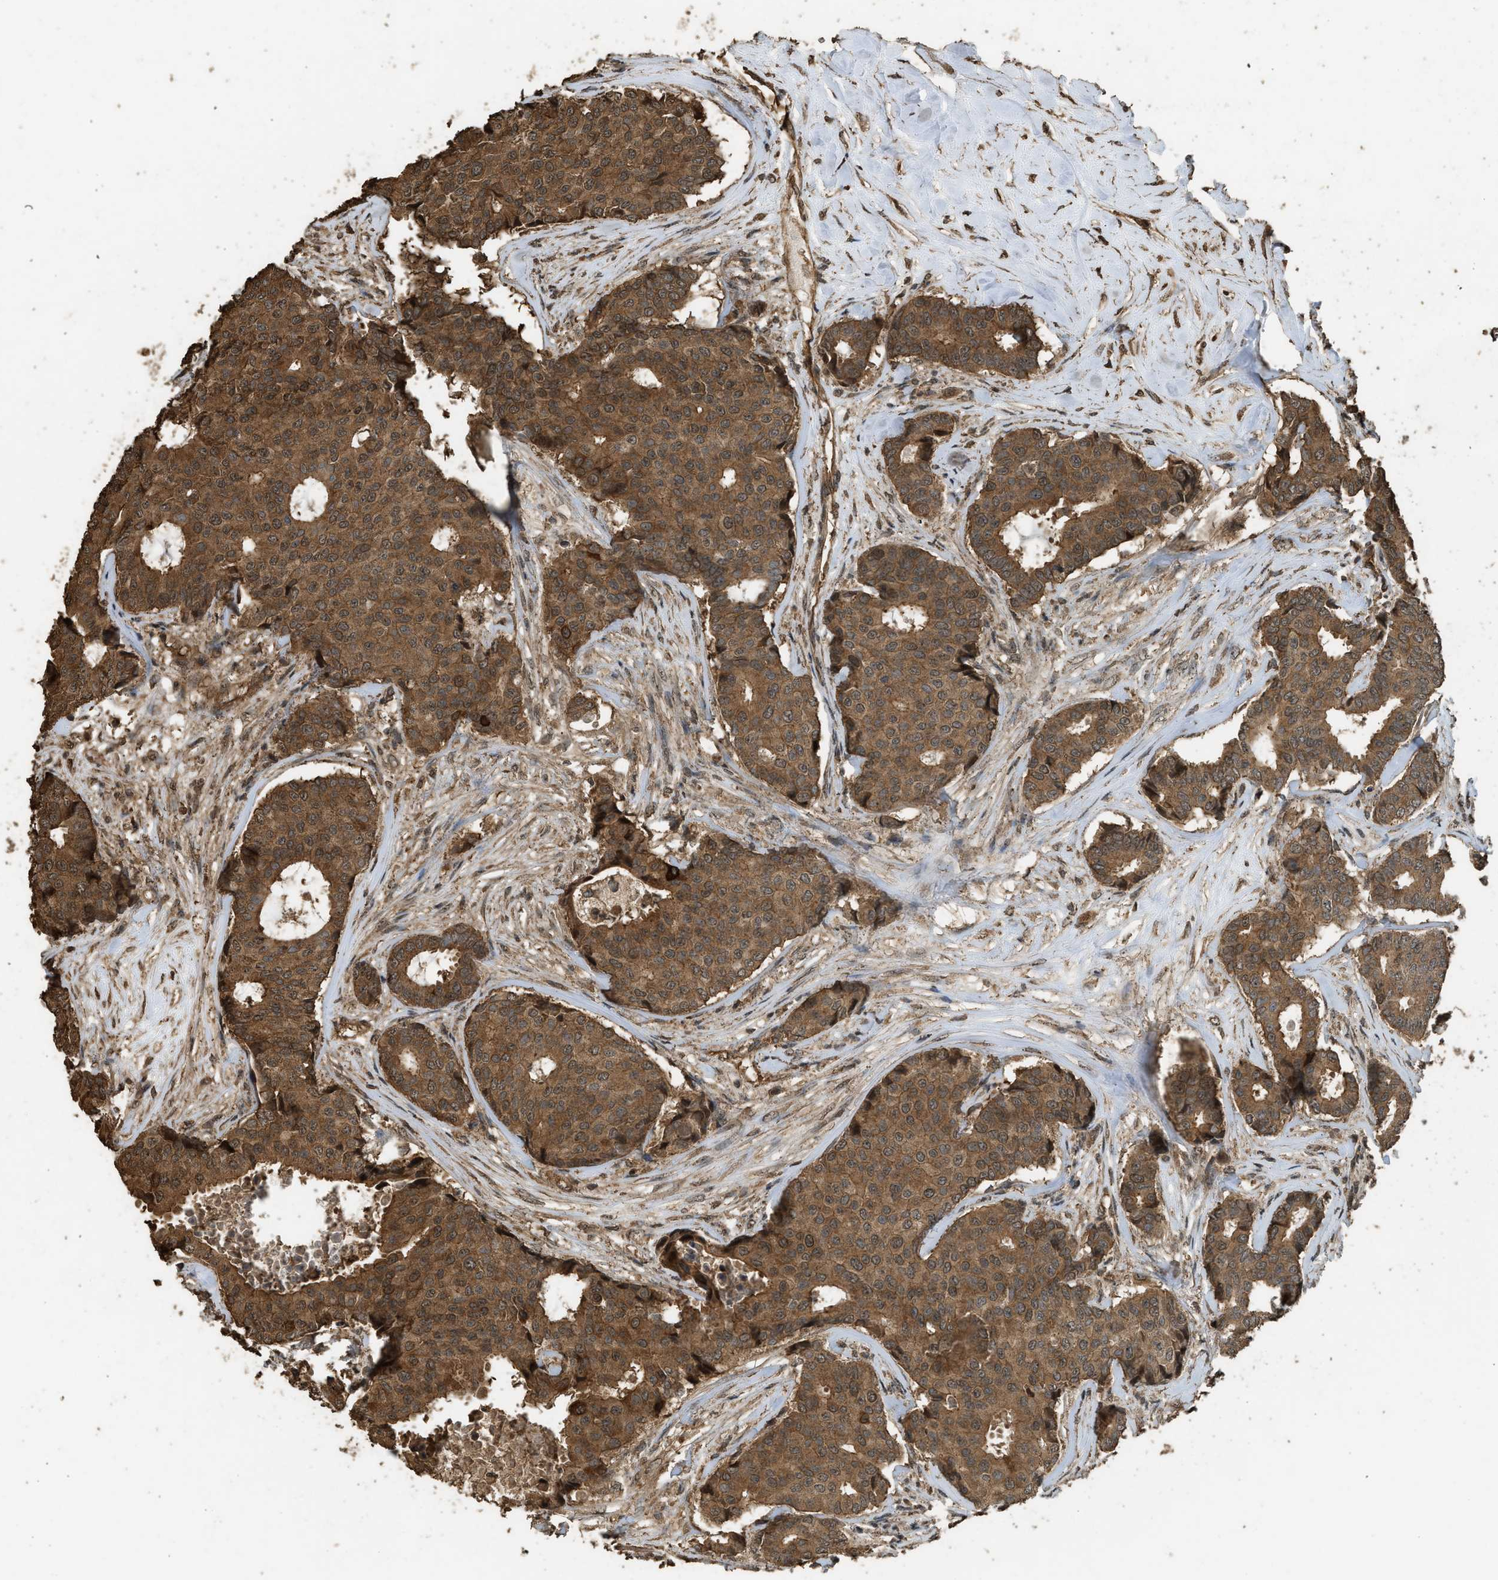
{"staining": {"intensity": "moderate", "quantity": ">75%", "location": "cytoplasmic/membranous"}, "tissue": "breast cancer", "cell_type": "Tumor cells", "image_type": "cancer", "snomed": [{"axis": "morphology", "description": "Duct carcinoma"}, {"axis": "topography", "description": "Breast"}], "caption": "DAB (3,3'-diaminobenzidine) immunohistochemical staining of human breast cancer displays moderate cytoplasmic/membranous protein staining in approximately >75% of tumor cells.", "gene": "MYBL2", "patient": {"sex": "female", "age": 75}}